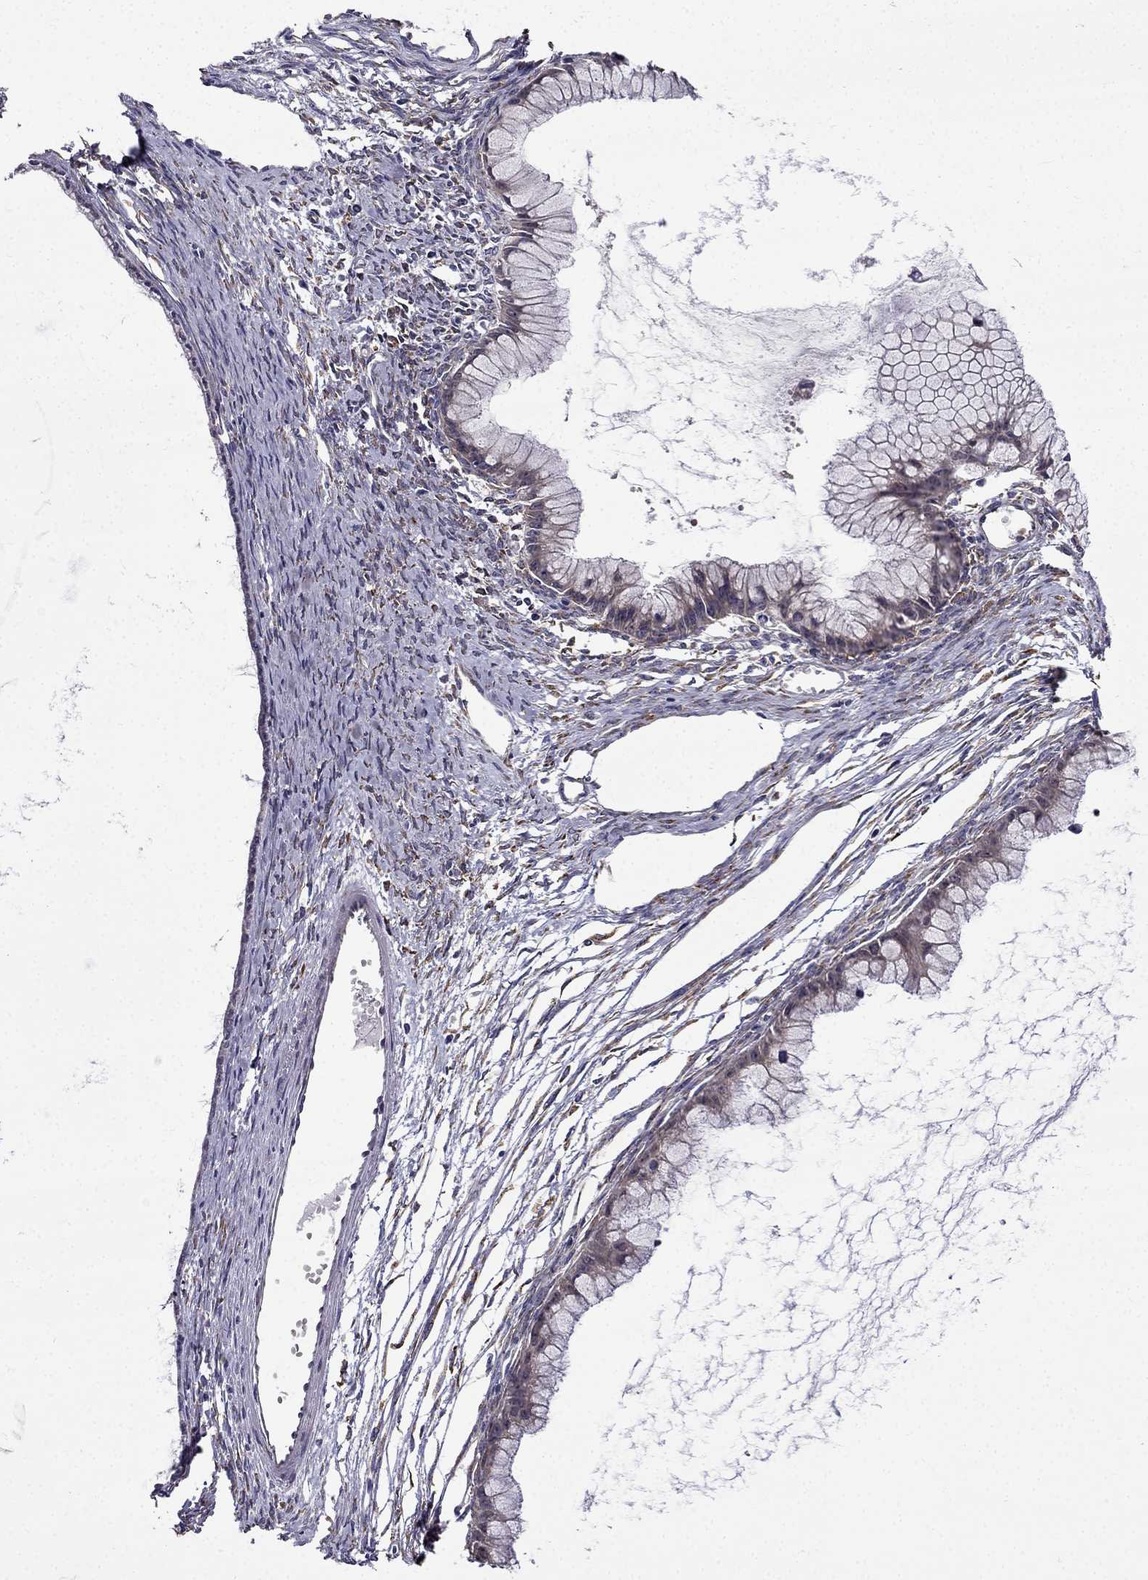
{"staining": {"intensity": "weak", "quantity": "25%-75%", "location": "cytoplasmic/membranous"}, "tissue": "ovarian cancer", "cell_type": "Tumor cells", "image_type": "cancer", "snomed": [{"axis": "morphology", "description": "Cystadenocarcinoma, mucinous, NOS"}, {"axis": "topography", "description": "Ovary"}], "caption": "Ovarian cancer (mucinous cystadenocarcinoma) stained for a protein displays weak cytoplasmic/membranous positivity in tumor cells.", "gene": "ARHGEF28", "patient": {"sex": "female", "age": 41}}